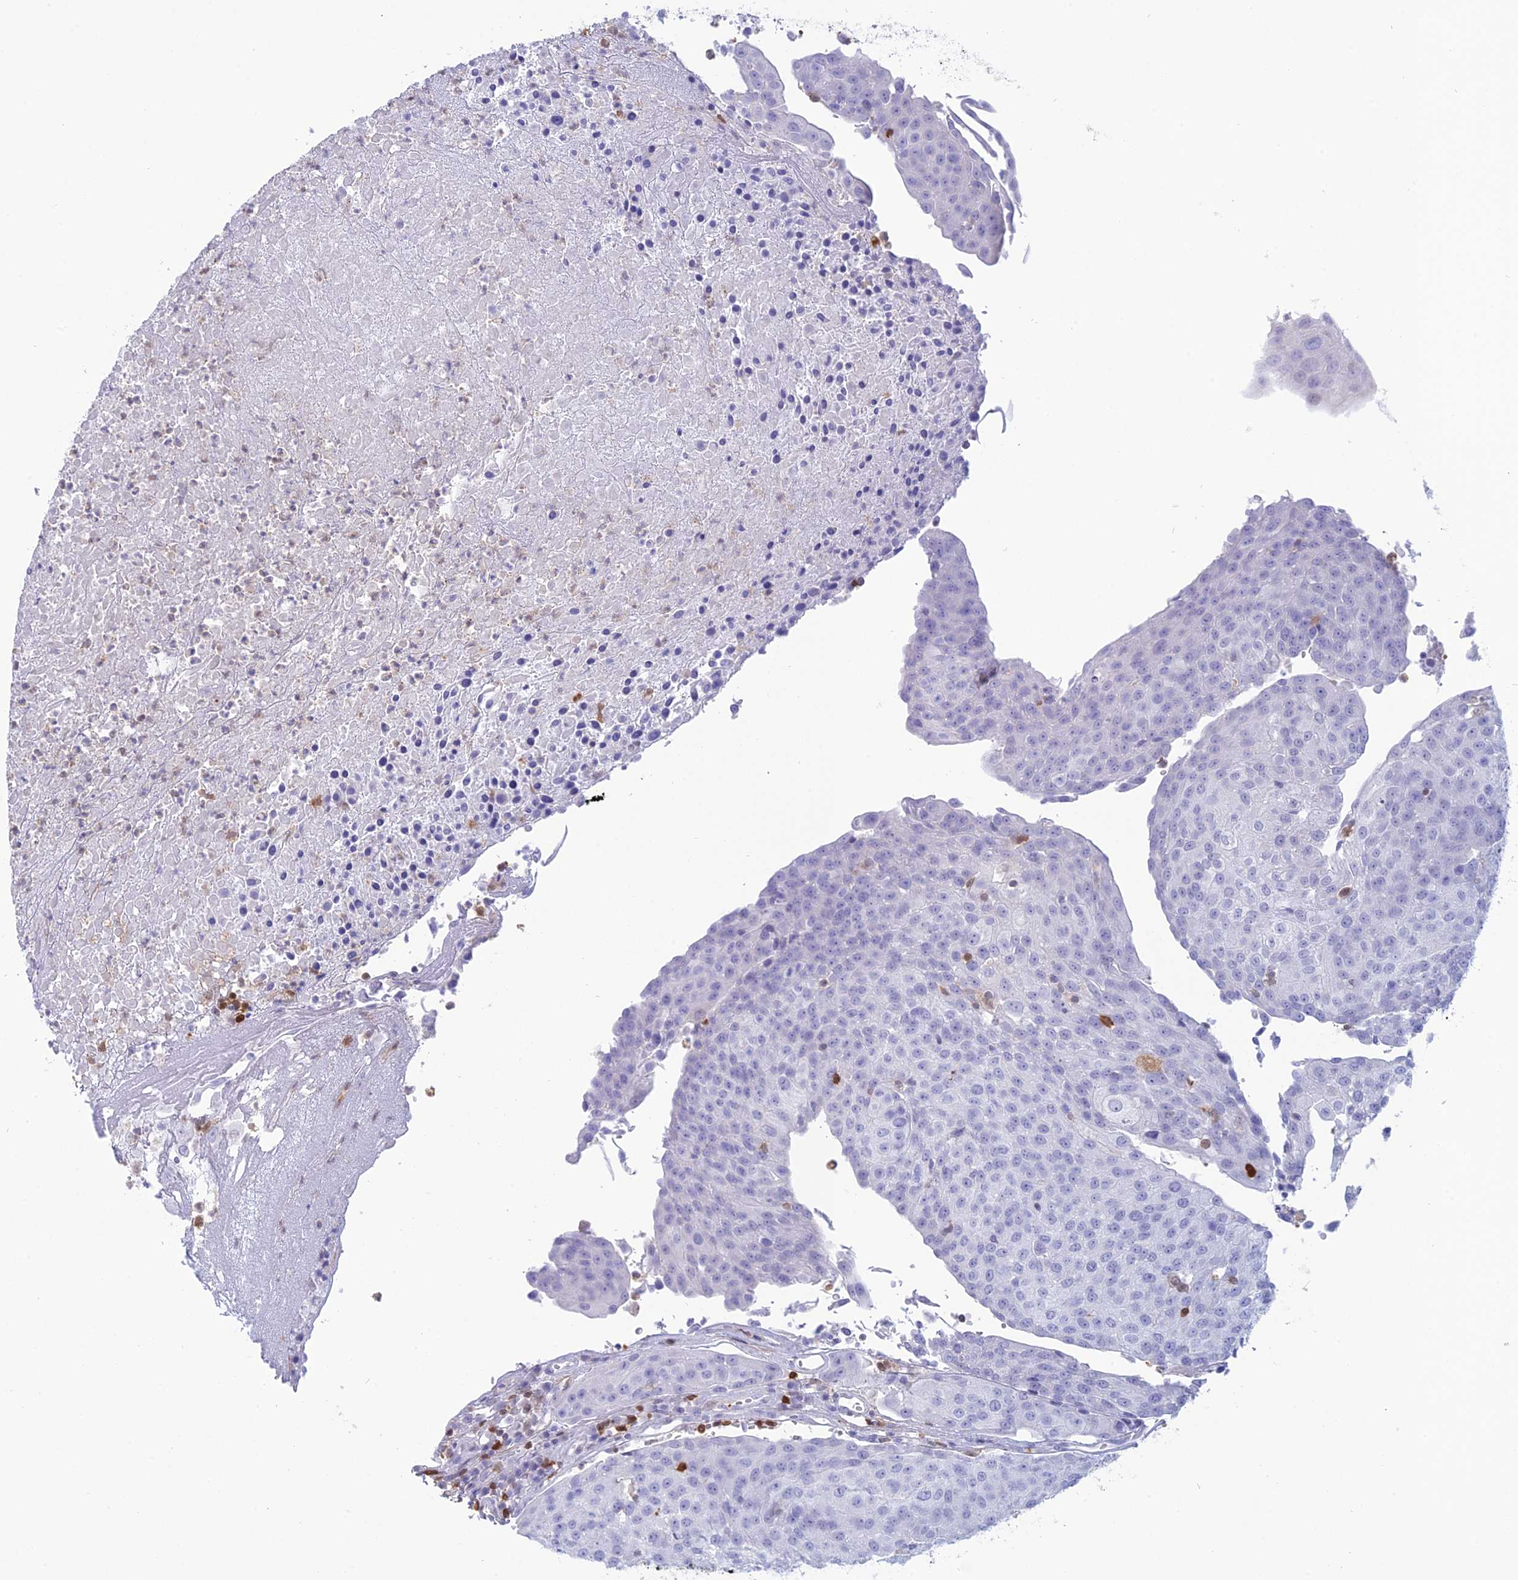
{"staining": {"intensity": "negative", "quantity": "none", "location": "none"}, "tissue": "urothelial cancer", "cell_type": "Tumor cells", "image_type": "cancer", "snomed": [{"axis": "morphology", "description": "Urothelial carcinoma, High grade"}, {"axis": "topography", "description": "Urinary bladder"}], "caption": "Tumor cells are negative for brown protein staining in urothelial carcinoma (high-grade).", "gene": "PGBD4", "patient": {"sex": "female", "age": 85}}